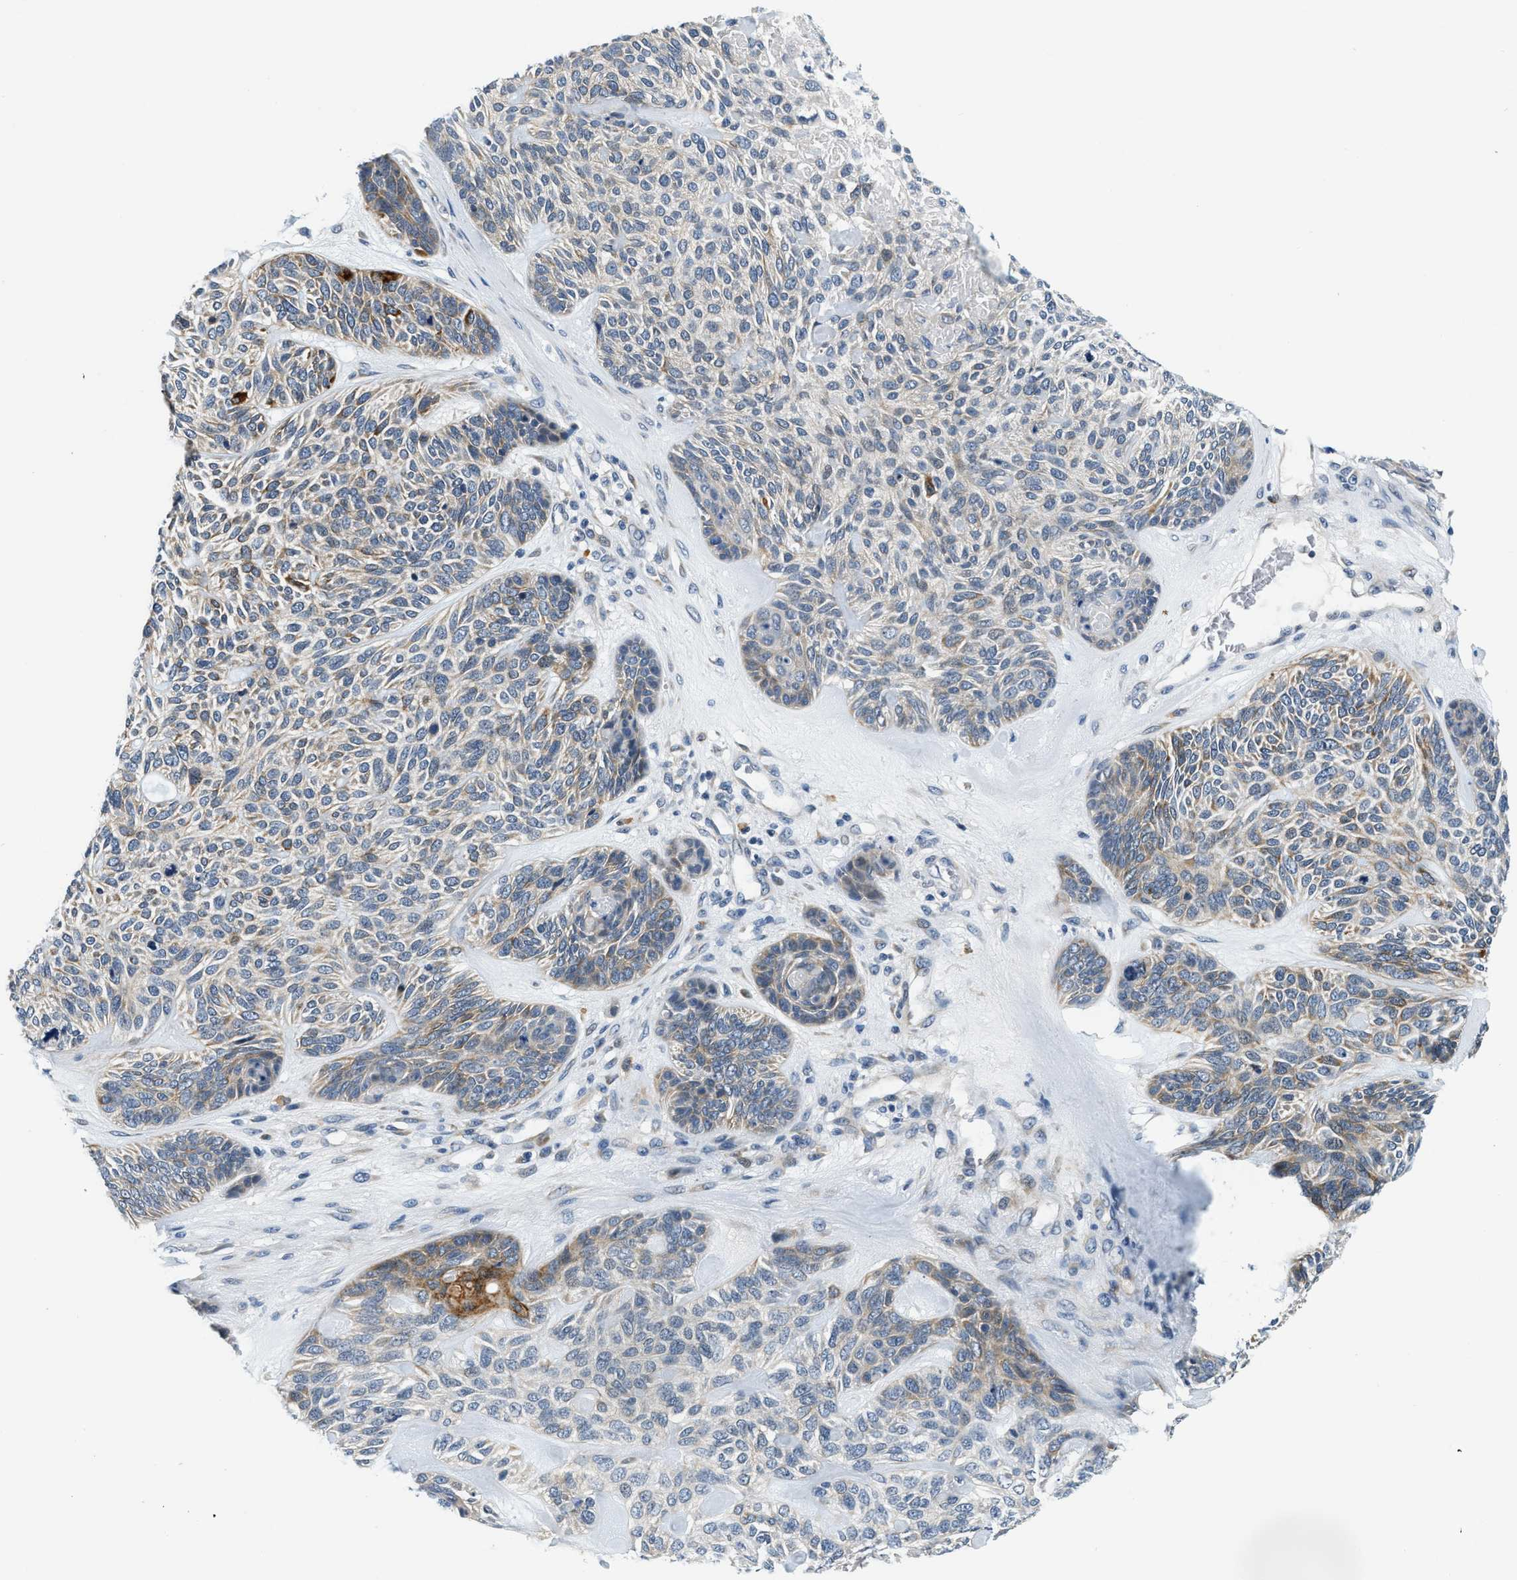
{"staining": {"intensity": "weak", "quantity": "25%-75%", "location": "cytoplasmic/membranous"}, "tissue": "skin cancer", "cell_type": "Tumor cells", "image_type": "cancer", "snomed": [{"axis": "morphology", "description": "Basal cell carcinoma"}, {"axis": "topography", "description": "Skin"}], "caption": "A micrograph of human skin basal cell carcinoma stained for a protein demonstrates weak cytoplasmic/membranous brown staining in tumor cells.", "gene": "YAE1", "patient": {"sex": "male", "age": 55}}